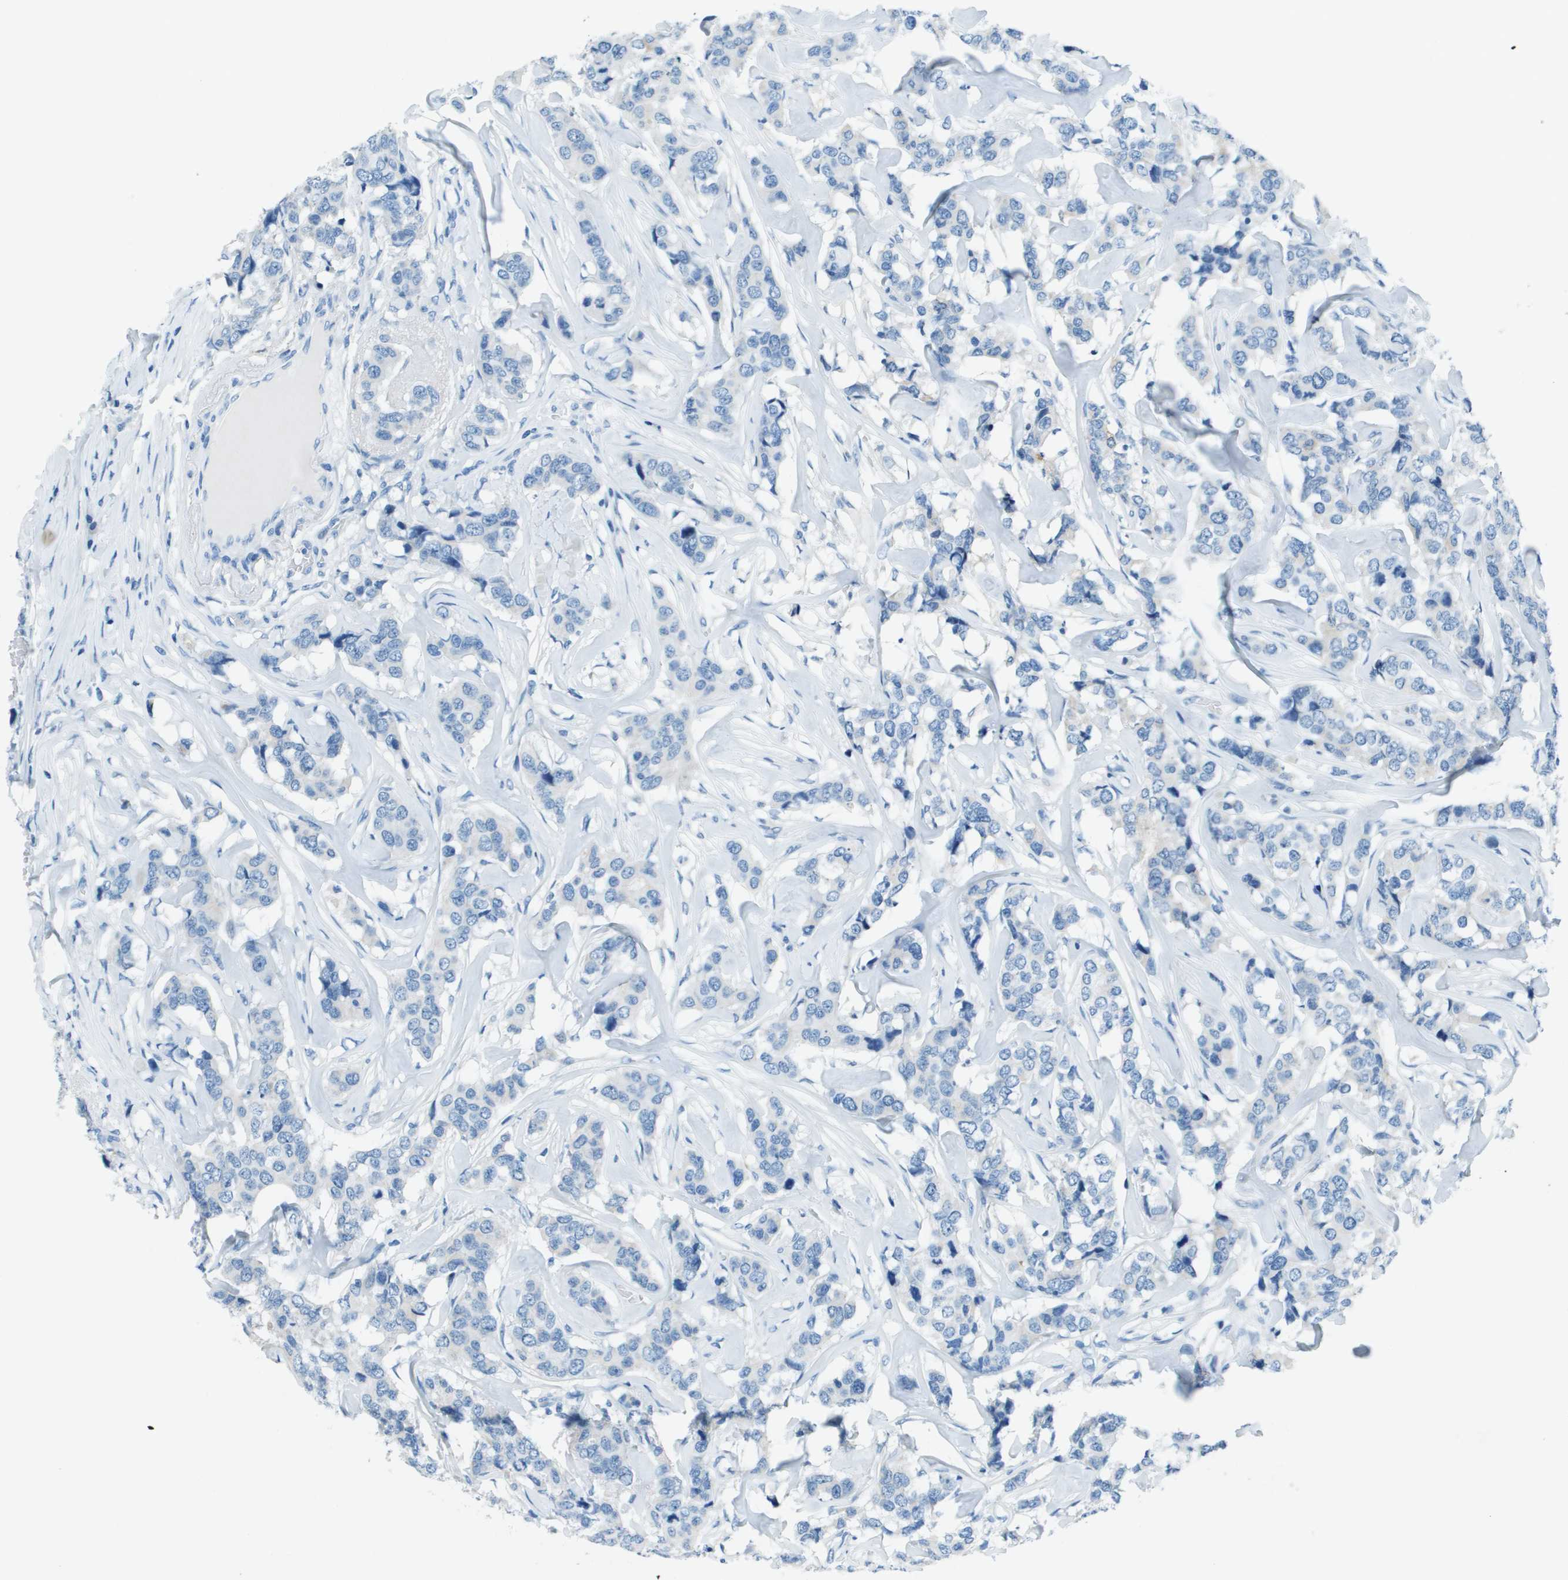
{"staining": {"intensity": "negative", "quantity": "none", "location": "none"}, "tissue": "breast cancer", "cell_type": "Tumor cells", "image_type": "cancer", "snomed": [{"axis": "morphology", "description": "Lobular carcinoma"}, {"axis": "topography", "description": "Breast"}], "caption": "Immunohistochemistry image of neoplastic tissue: breast cancer stained with DAB (3,3'-diaminobenzidine) shows no significant protein staining in tumor cells. (DAB immunohistochemistry (IHC) visualized using brightfield microscopy, high magnification).", "gene": "SLC16A10", "patient": {"sex": "female", "age": 59}}